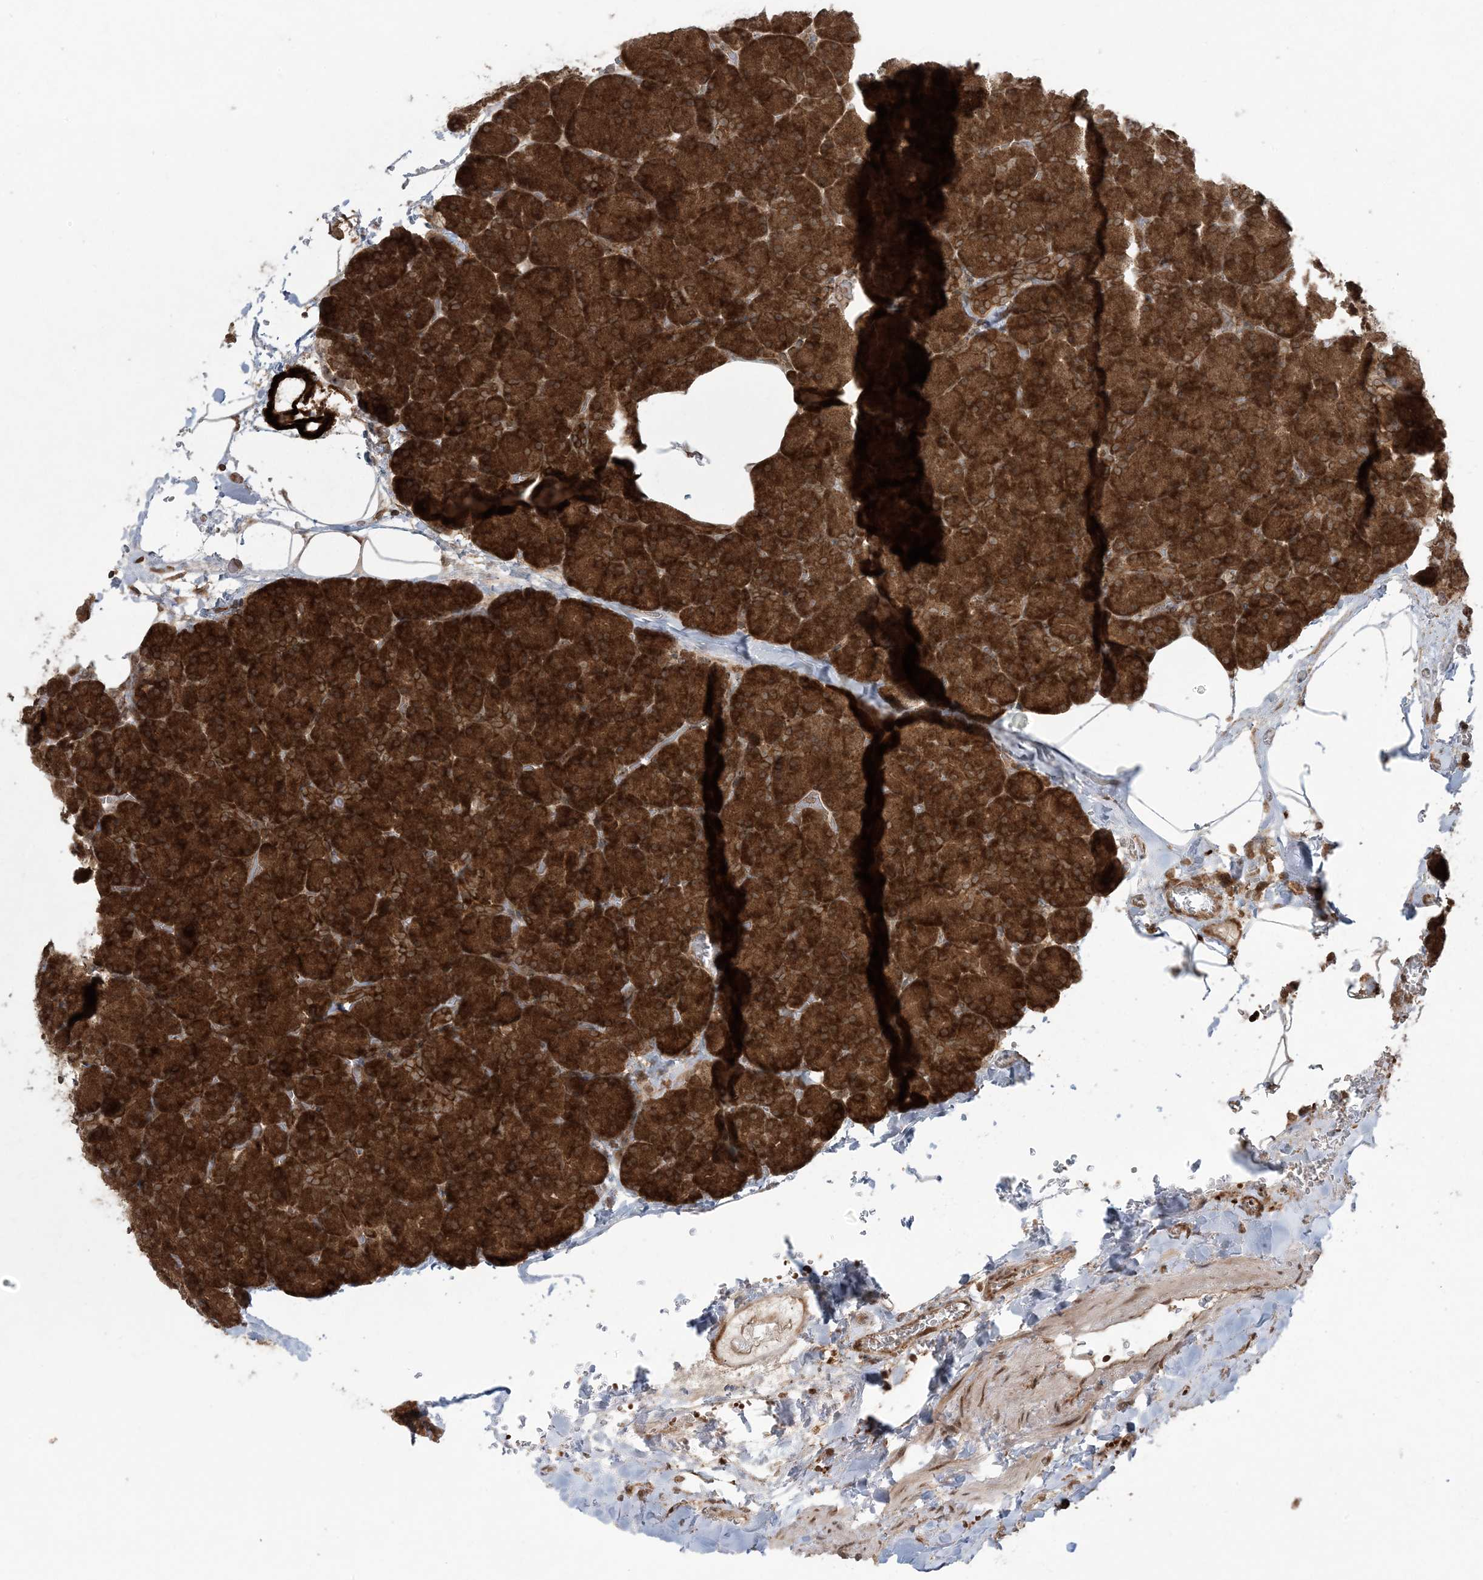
{"staining": {"intensity": "strong", "quantity": ">75%", "location": "cytoplasmic/membranous"}, "tissue": "pancreas", "cell_type": "Exocrine glandular cells", "image_type": "normal", "snomed": [{"axis": "morphology", "description": "Normal tissue, NOS"}, {"axis": "morphology", "description": "Carcinoid, malignant, NOS"}, {"axis": "topography", "description": "Pancreas"}], "caption": "A brown stain shows strong cytoplasmic/membranous staining of a protein in exocrine glandular cells of normal human pancreas.", "gene": "DDX19B", "patient": {"sex": "female", "age": 35}}